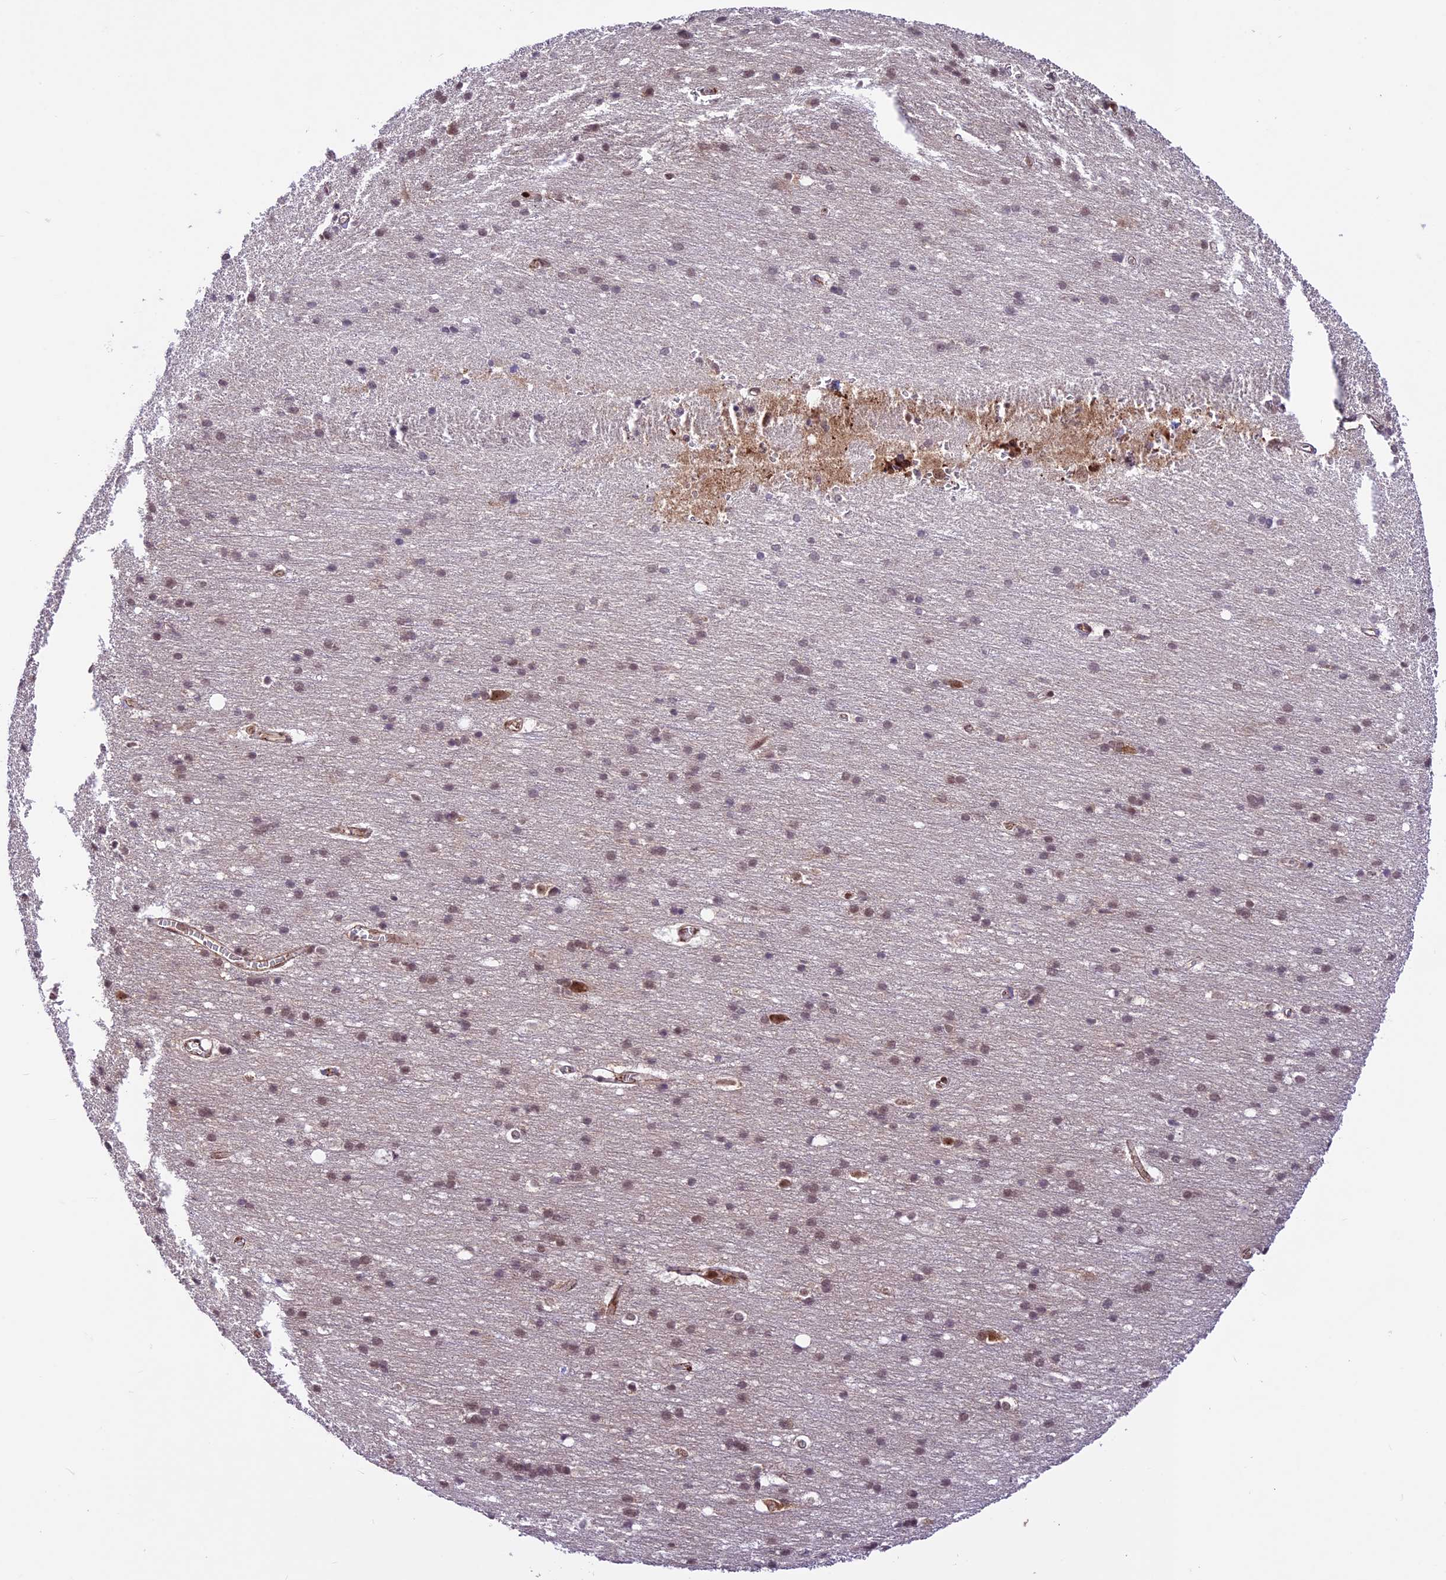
{"staining": {"intensity": "weak", "quantity": ">75%", "location": "cytoplasmic/membranous,nuclear"}, "tissue": "cerebral cortex", "cell_type": "Endothelial cells", "image_type": "normal", "snomed": [{"axis": "morphology", "description": "Normal tissue, NOS"}, {"axis": "topography", "description": "Cerebral cortex"}], "caption": "Immunohistochemistry (IHC) (DAB) staining of benign cerebral cortex exhibits weak cytoplasmic/membranous,nuclear protein staining in about >75% of endothelial cells.", "gene": "DHX38", "patient": {"sex": "male", "age": 54}}